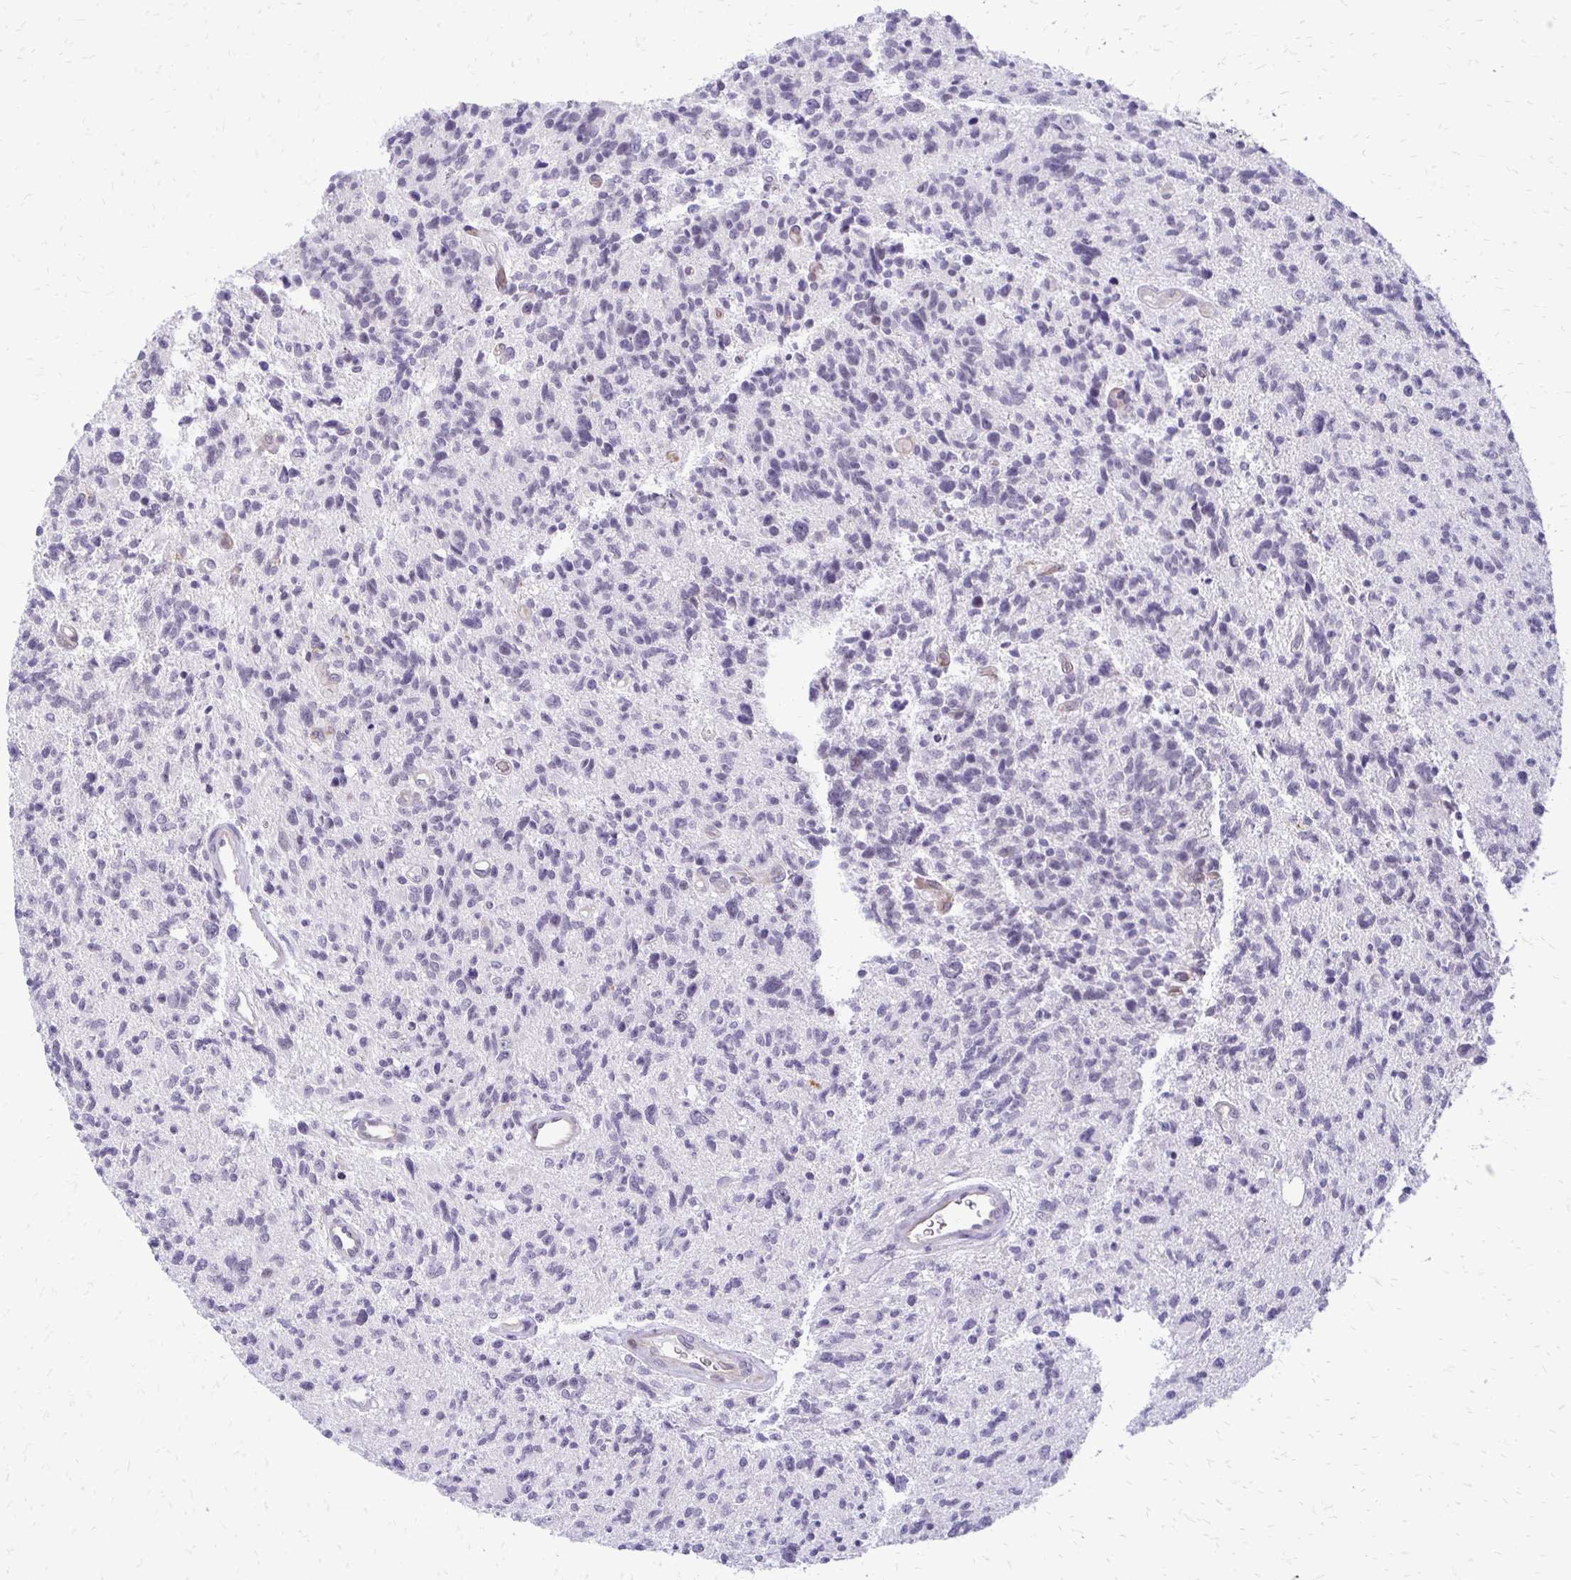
{"staining": {"intensity": "negative", "quantity": "none", "location": "none"}, "tissue": "glioma", "cell_type": "Tumor cells", "image_type": "cancer", "snomed": [{"axis": "morphology", "description": "Glioma, malignant, High grade"}, {"axis": "topography", "description": "Brain"}], "caption": "There is no significant staining in tumor cells of malignant glioma (high-grade). The staining was performed using DAB (3,3'-diaminobenzidine) to visualize the protein expression in brown, while the nuclei were stained in blue with hematoxylin (Magnification: 20x).", "gene": "EPYC", "patient": {"sex": "male", "age": 29}}